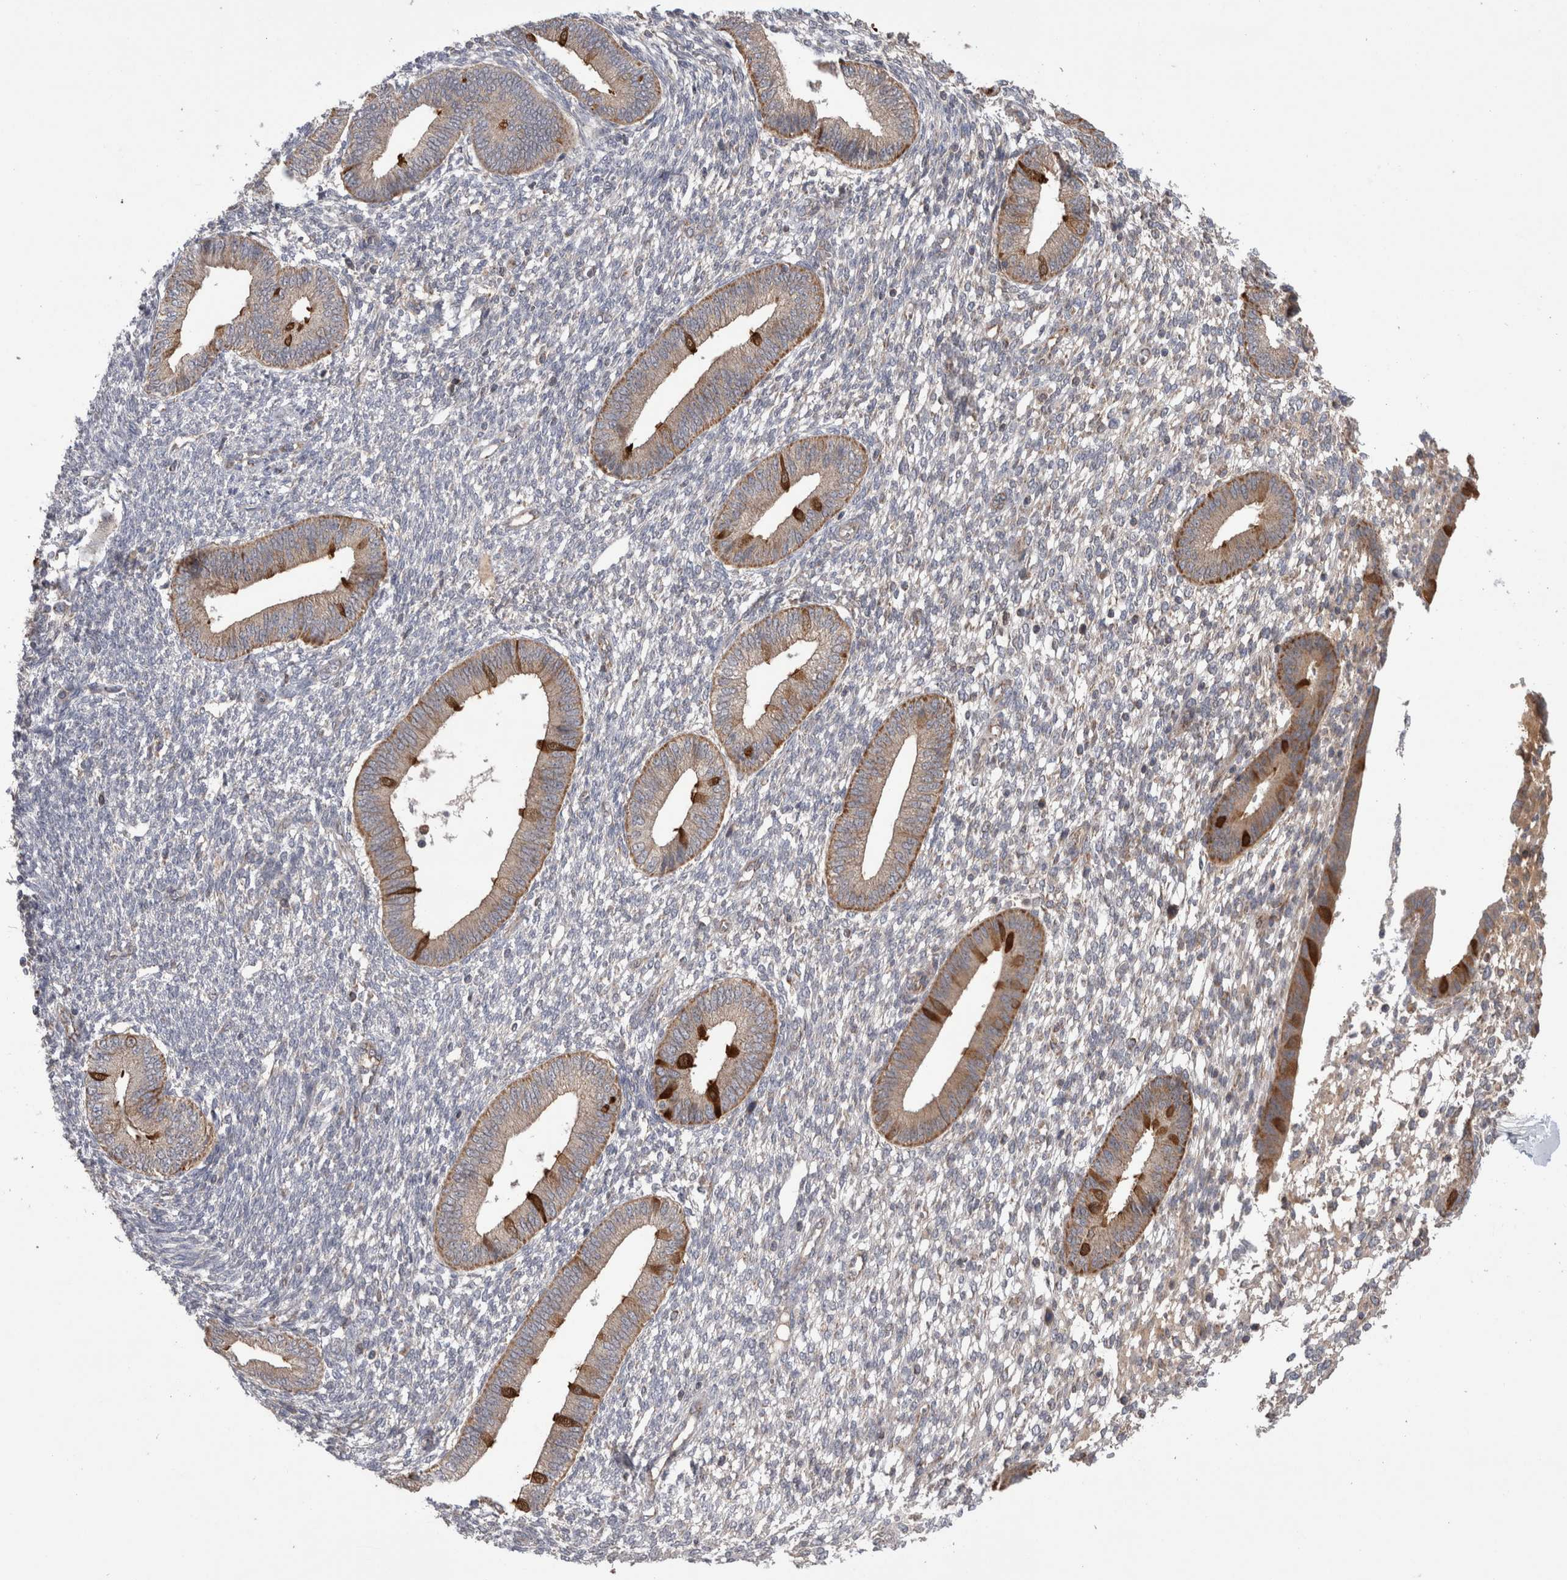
{"staining": {"intensity": "negative", "quantity": "none", "location": "none"}, "tissue": "endometrium", "cell_type": "Cells in endometrial stroma", "image_type": "normal", "snomed": [{"axis": "morphology", "description": "Normal tissue, NOS"}, {"axis": "topography", "description": "Endometrium"}], "caption": "Protein analysis of benign endometrium displays no significant staining in cells in endometrial stroma. The staining was performed using DAB (3,3'-diaminobenzidine) to visualize the protein expression in brown, while the nuclei were stained in blue with hematoxylin (Magnification: 20x).", "gene": "DARS2", "patient": {"sex": "female", "age": 46}}